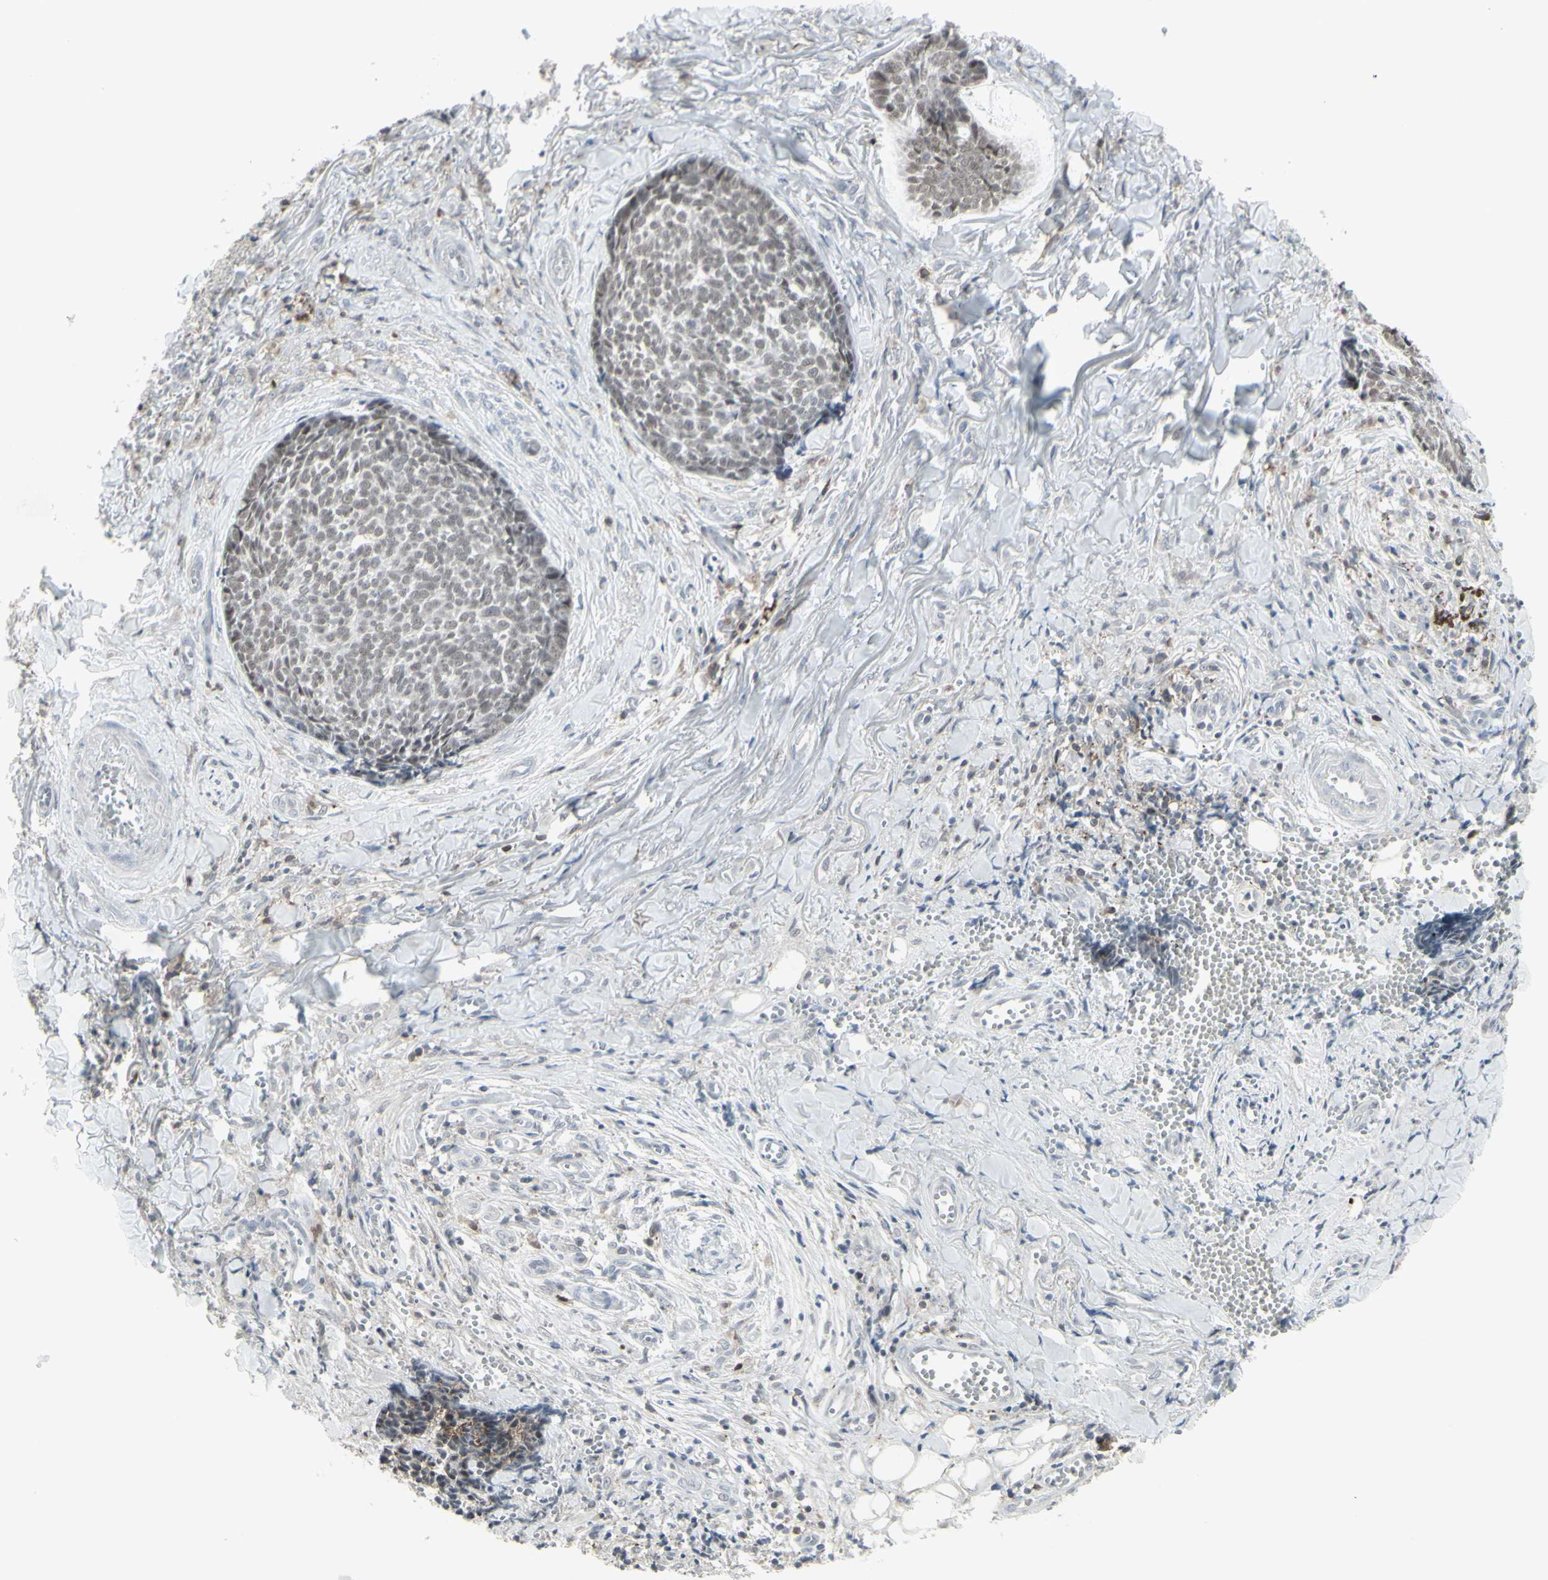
{"staining": {"intensity": "weak", "quantity": "25%-75%", "location": "nuclear"}, "tissue": "skin cancer", "cell_type": "Tumor cells", "image_type": "cancer", "snomed": [{"axis": "morphology", "description": "Basal cell carcinoma"}, {"axis": "topography", "description": "Skin"}], "caption": "Skin cancer tissue reveals weak nuclear expression in approximately 25%-75% of tumor cells (Brightfield microscopy of DAB IHC at high magnification).", "gene": "SAMSN1", "patient": {"sex": "male", "age": 84}}